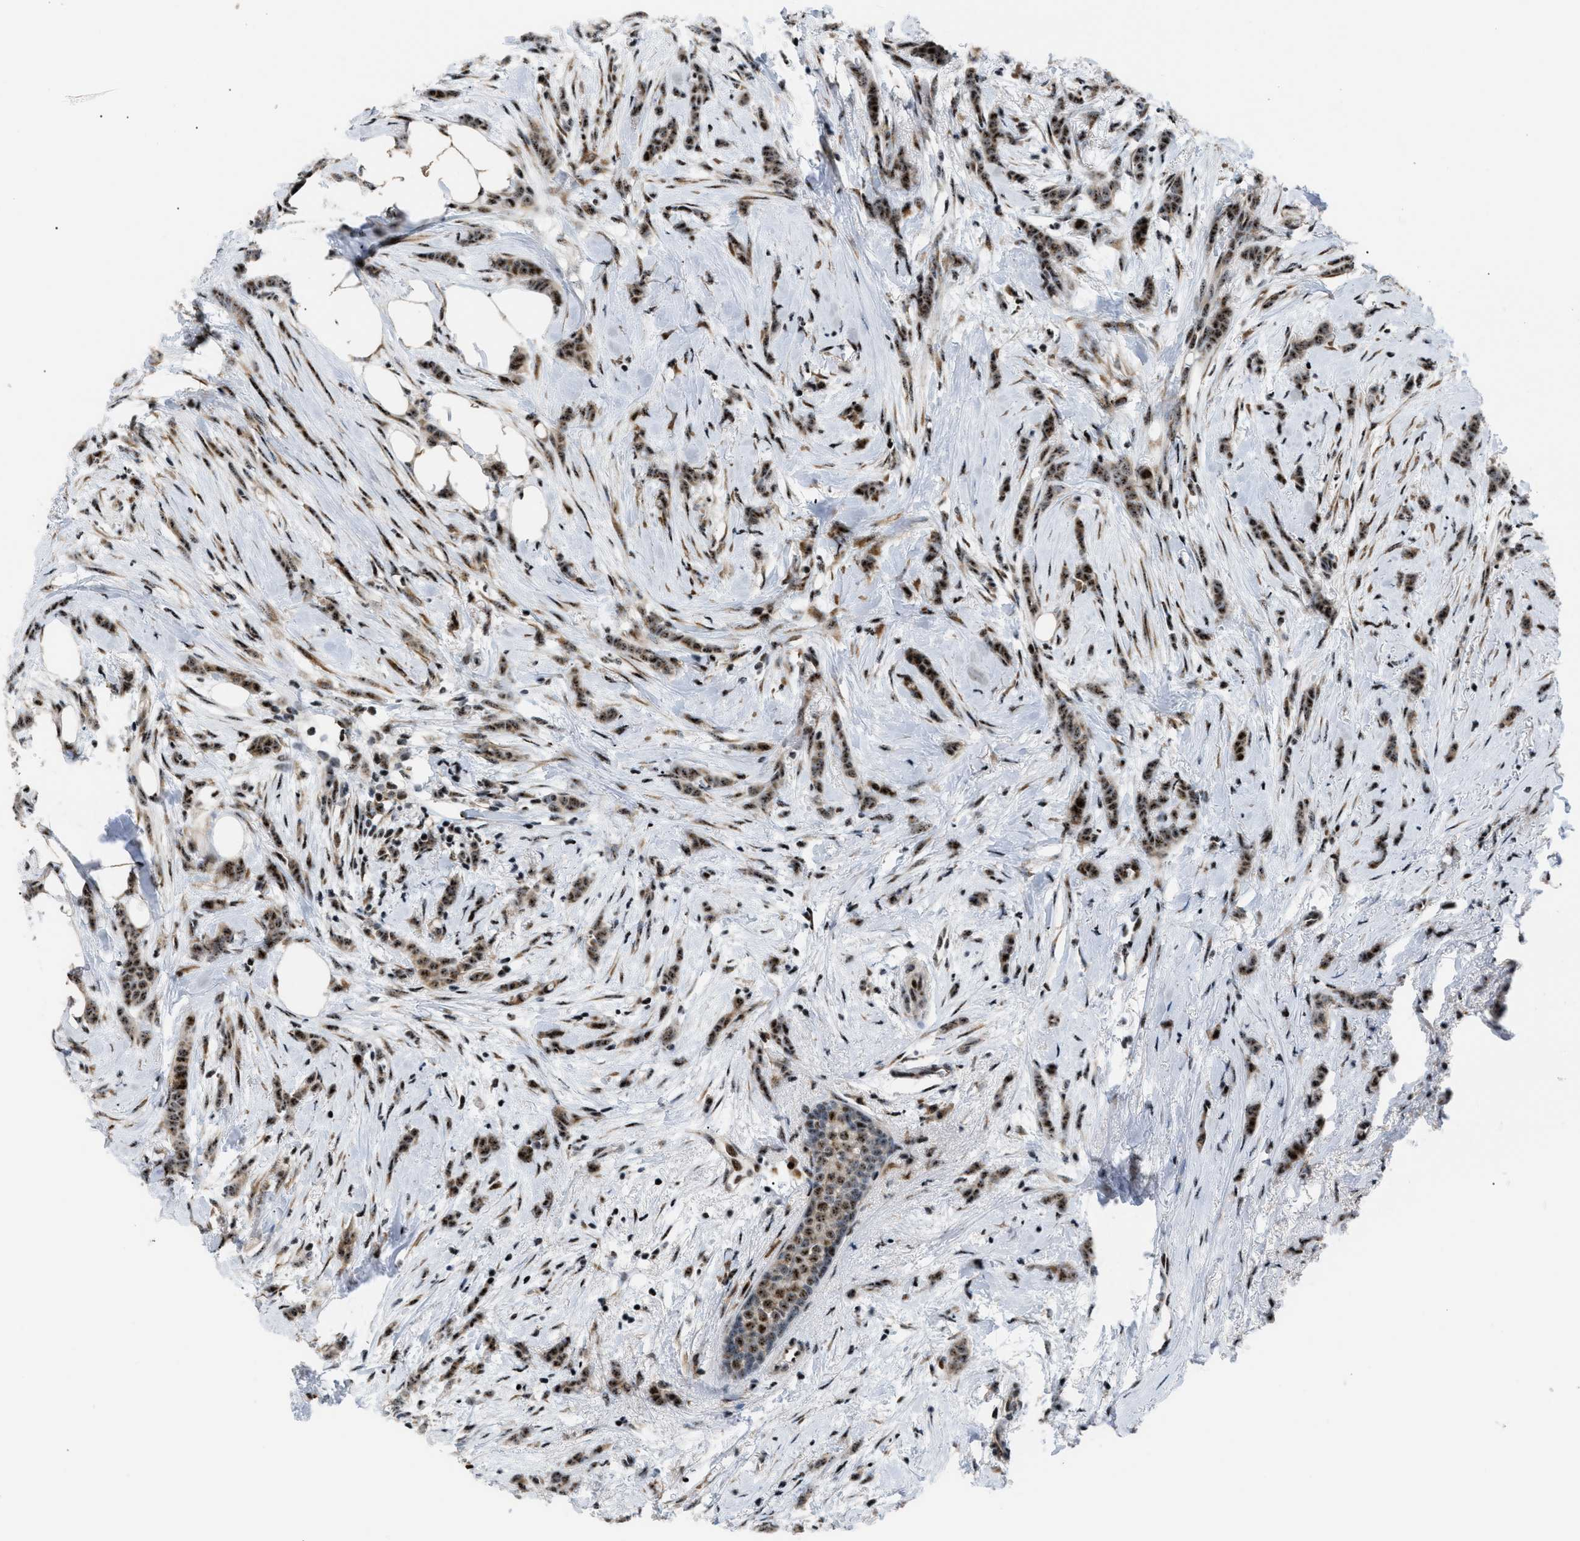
{"staining": {"intensity": "strong", "quantity": ">75%", "location": "cytoplasmic/membranous,nuclear"}, "tissue": "breast cancer", "cell_type": "Tumor cells", "image_type": "cancer", "snomed": [{"axis": "morphology", "description": "Lobular carcinoma, in situ"}, {"axis": "morphology", "description": "Lobular carcinoma"}, {"axis": "topography", "description": "Breast"}], "caption": "The image displays staining of breast cancer (lobular carcinoma in situ), revealing strong cytoplasmic/membranous and nuclear protein positivity (brown color) within tumor cells.", "gene": "CDR2", "patient": {"sex": "female", "age": 41}}